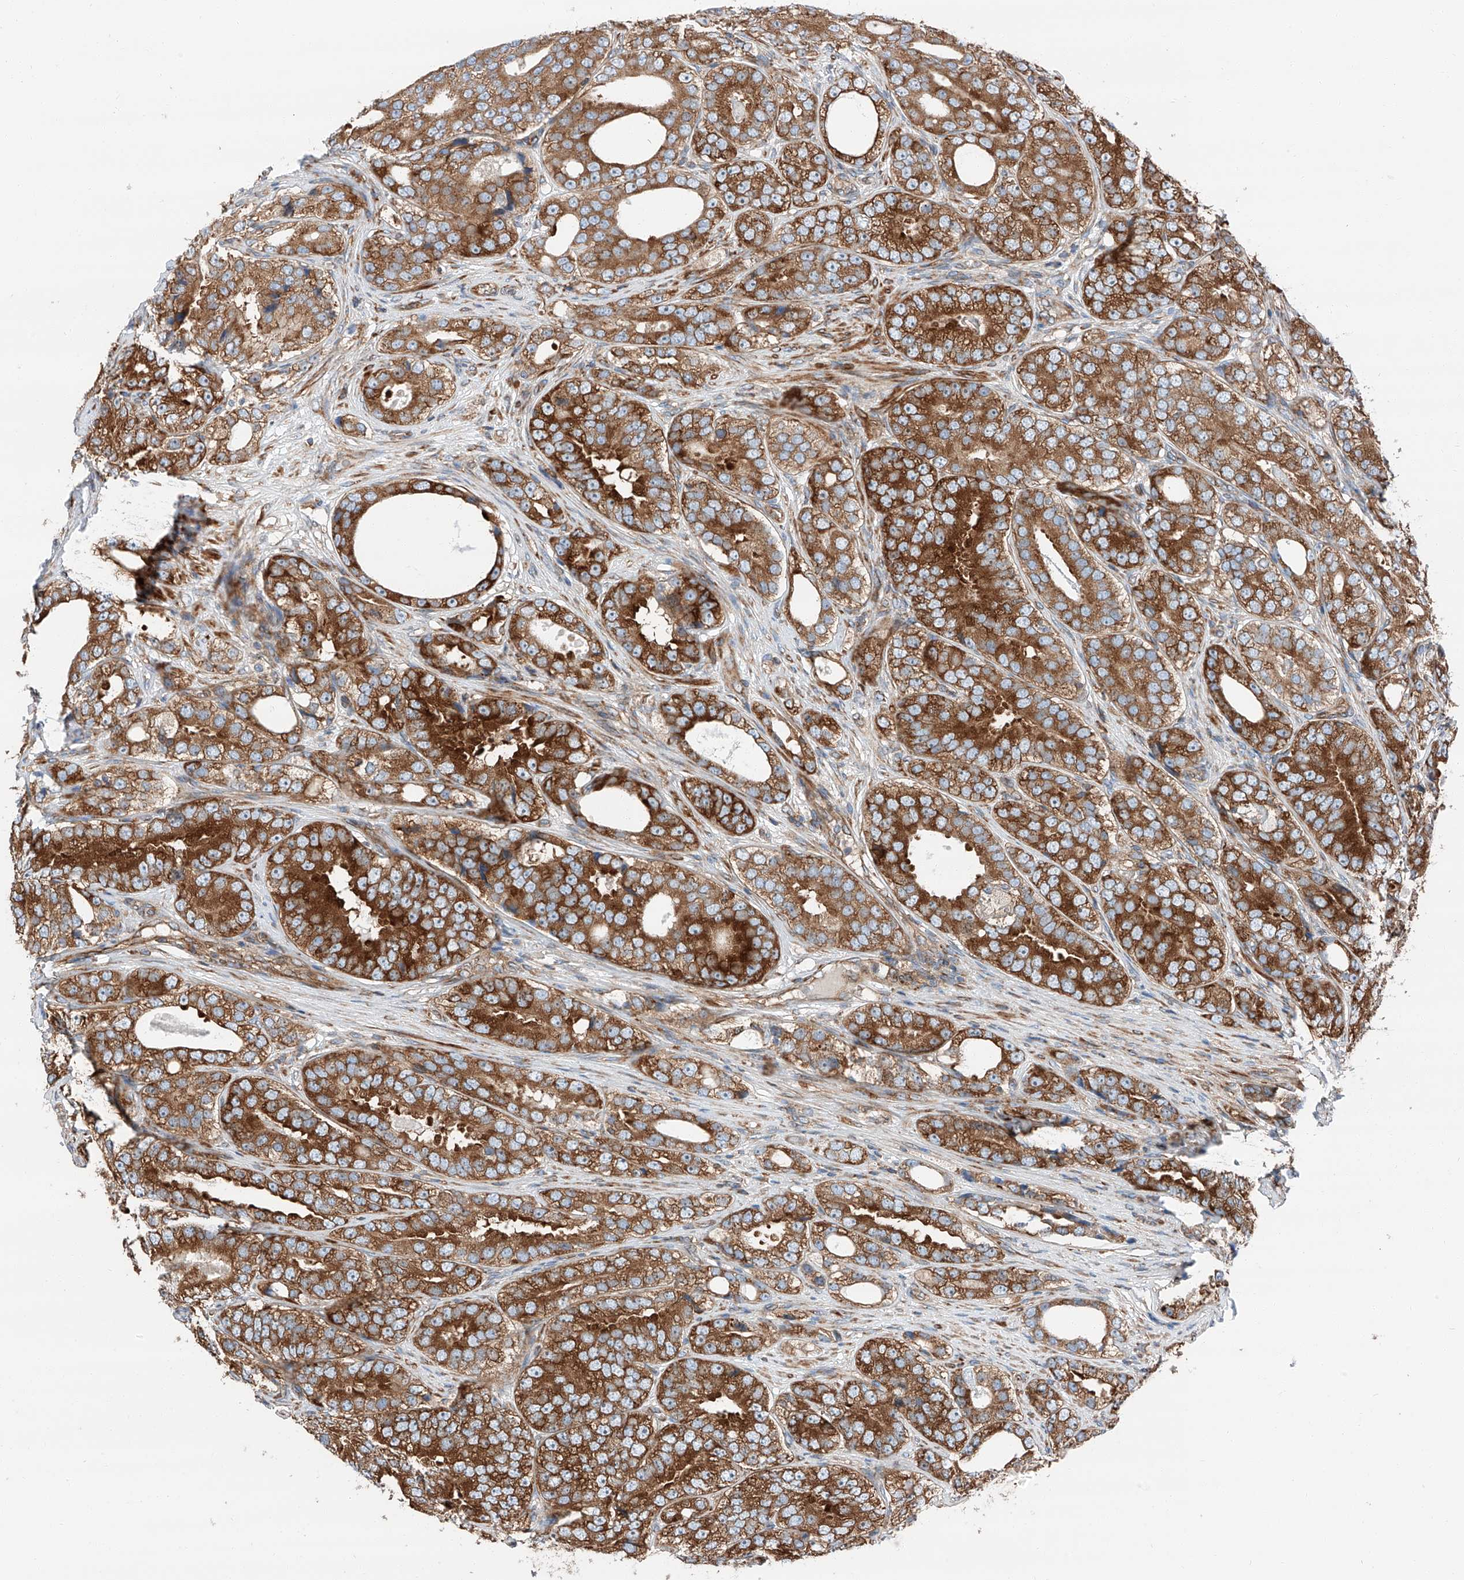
{"staining": {"intensity": "moderate", "quantity": ">75%", "location": "cytoplasmic/membranous"}, "tissue": "prostate cancer", "cell_type": "Tumor cells", "image_type": "cancer", "snomed": [{"axis": "morphology", "description": "Adenocarcinoma, High grade"}, {"axis": "topography", "description": "Prostate"}], "caption": "Human prostate high-grade adenocarcinoma stained for a protein (brown) demonstrates moderate cytoplasmic/membranous positive positivity in approximately >75% of tumor cells.", "gene": "ZC3H15", "patient": {"sex": "male", "age": 56}}